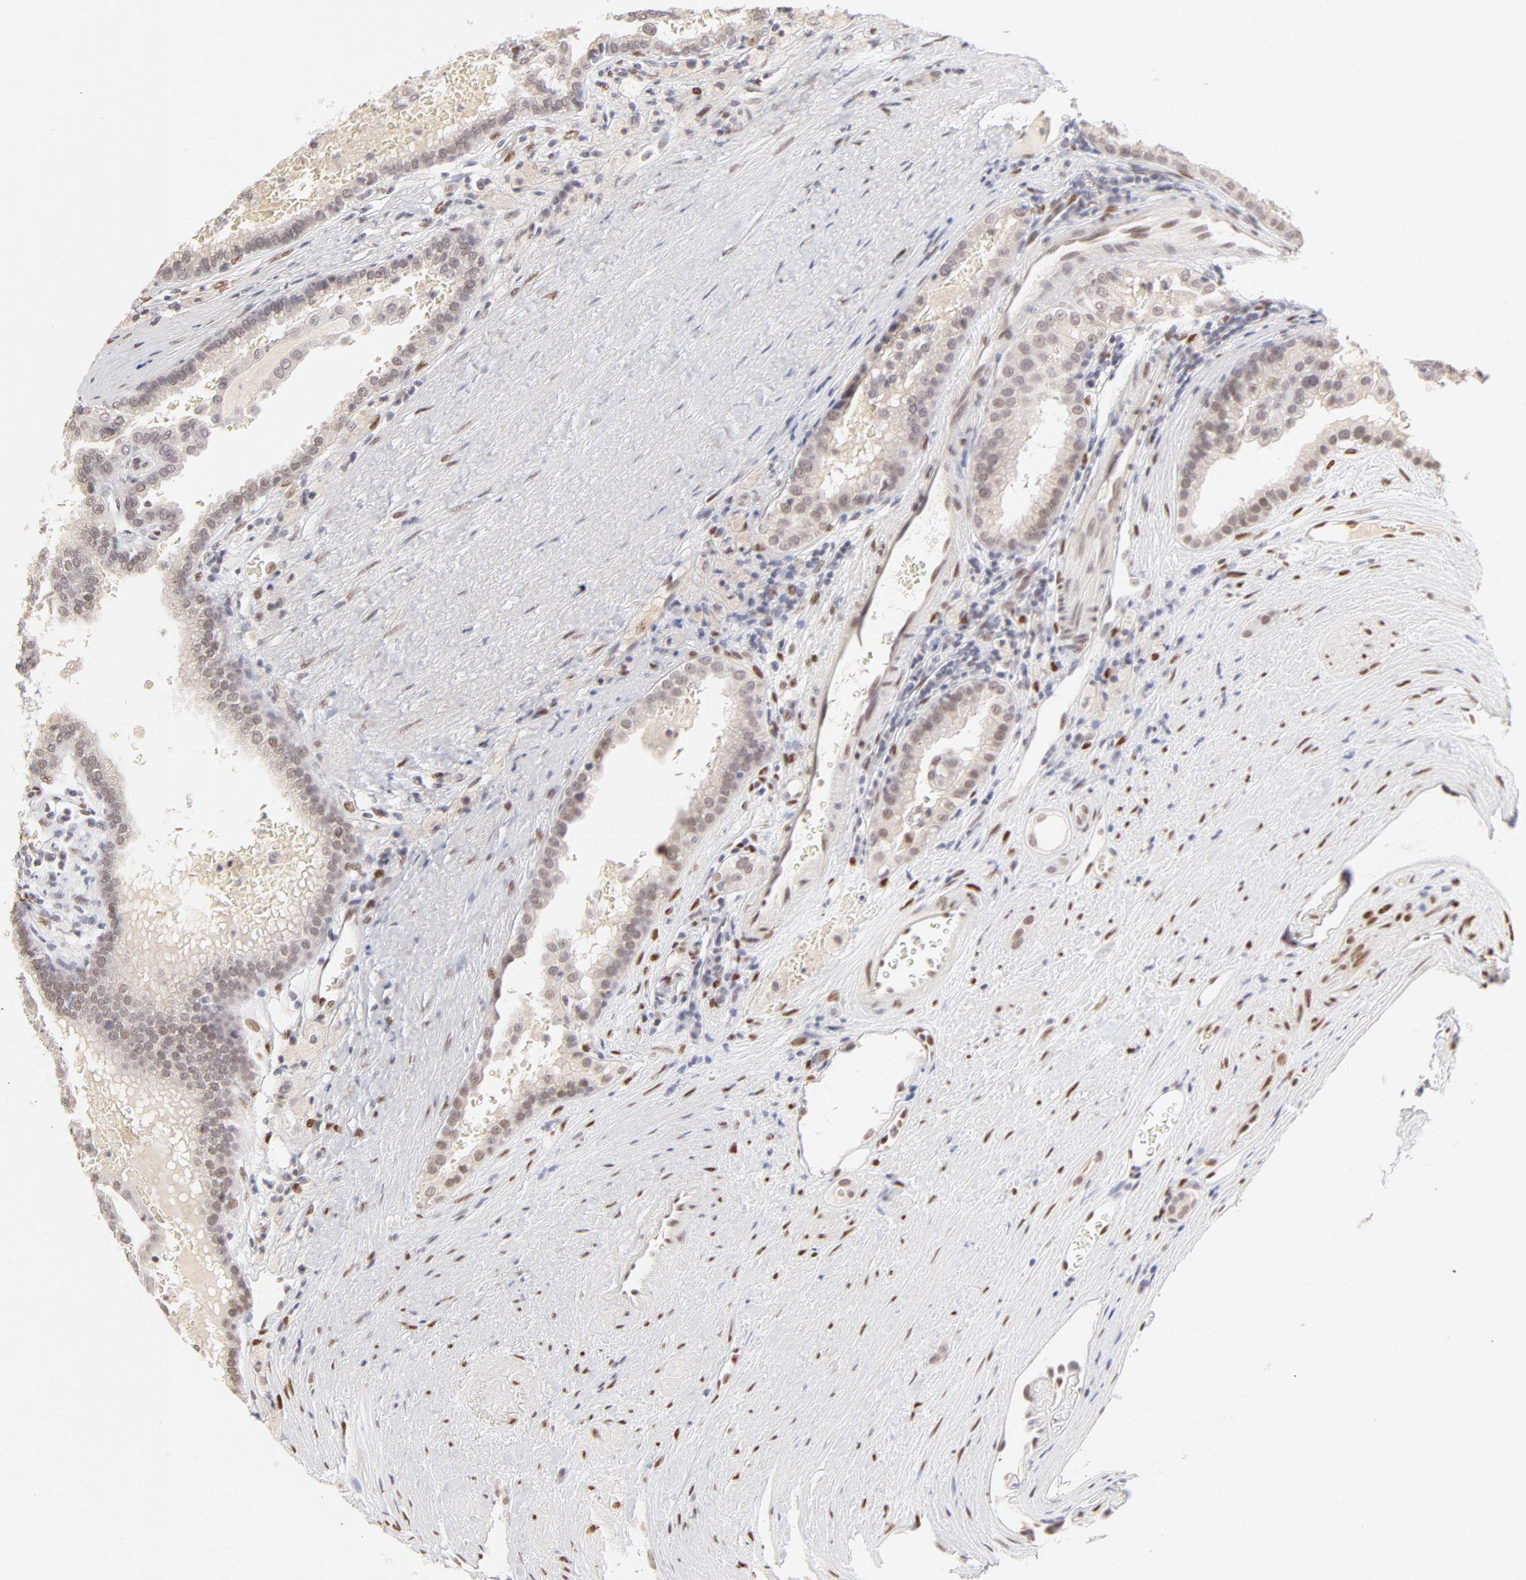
{"staining": {"intensity": "weak", "quantity": "<25%", "location": "nuclear"}, "tissue": "renal cancer", "cell_type": "Tumor cells", "image_type": "cancer", "snomed": [{"axis": "morphology", "description": "Adenocarcinoma, NOS"}, {"axis": "topography", "description": "Kidney"}], "caption": "A micrograph of human adenocarcinoma (renal) is negative for staining in tumor cells. Nuclei are stained in blue.", "gene": "PBX3", "patient": {"sex": "male", "age": 61}}